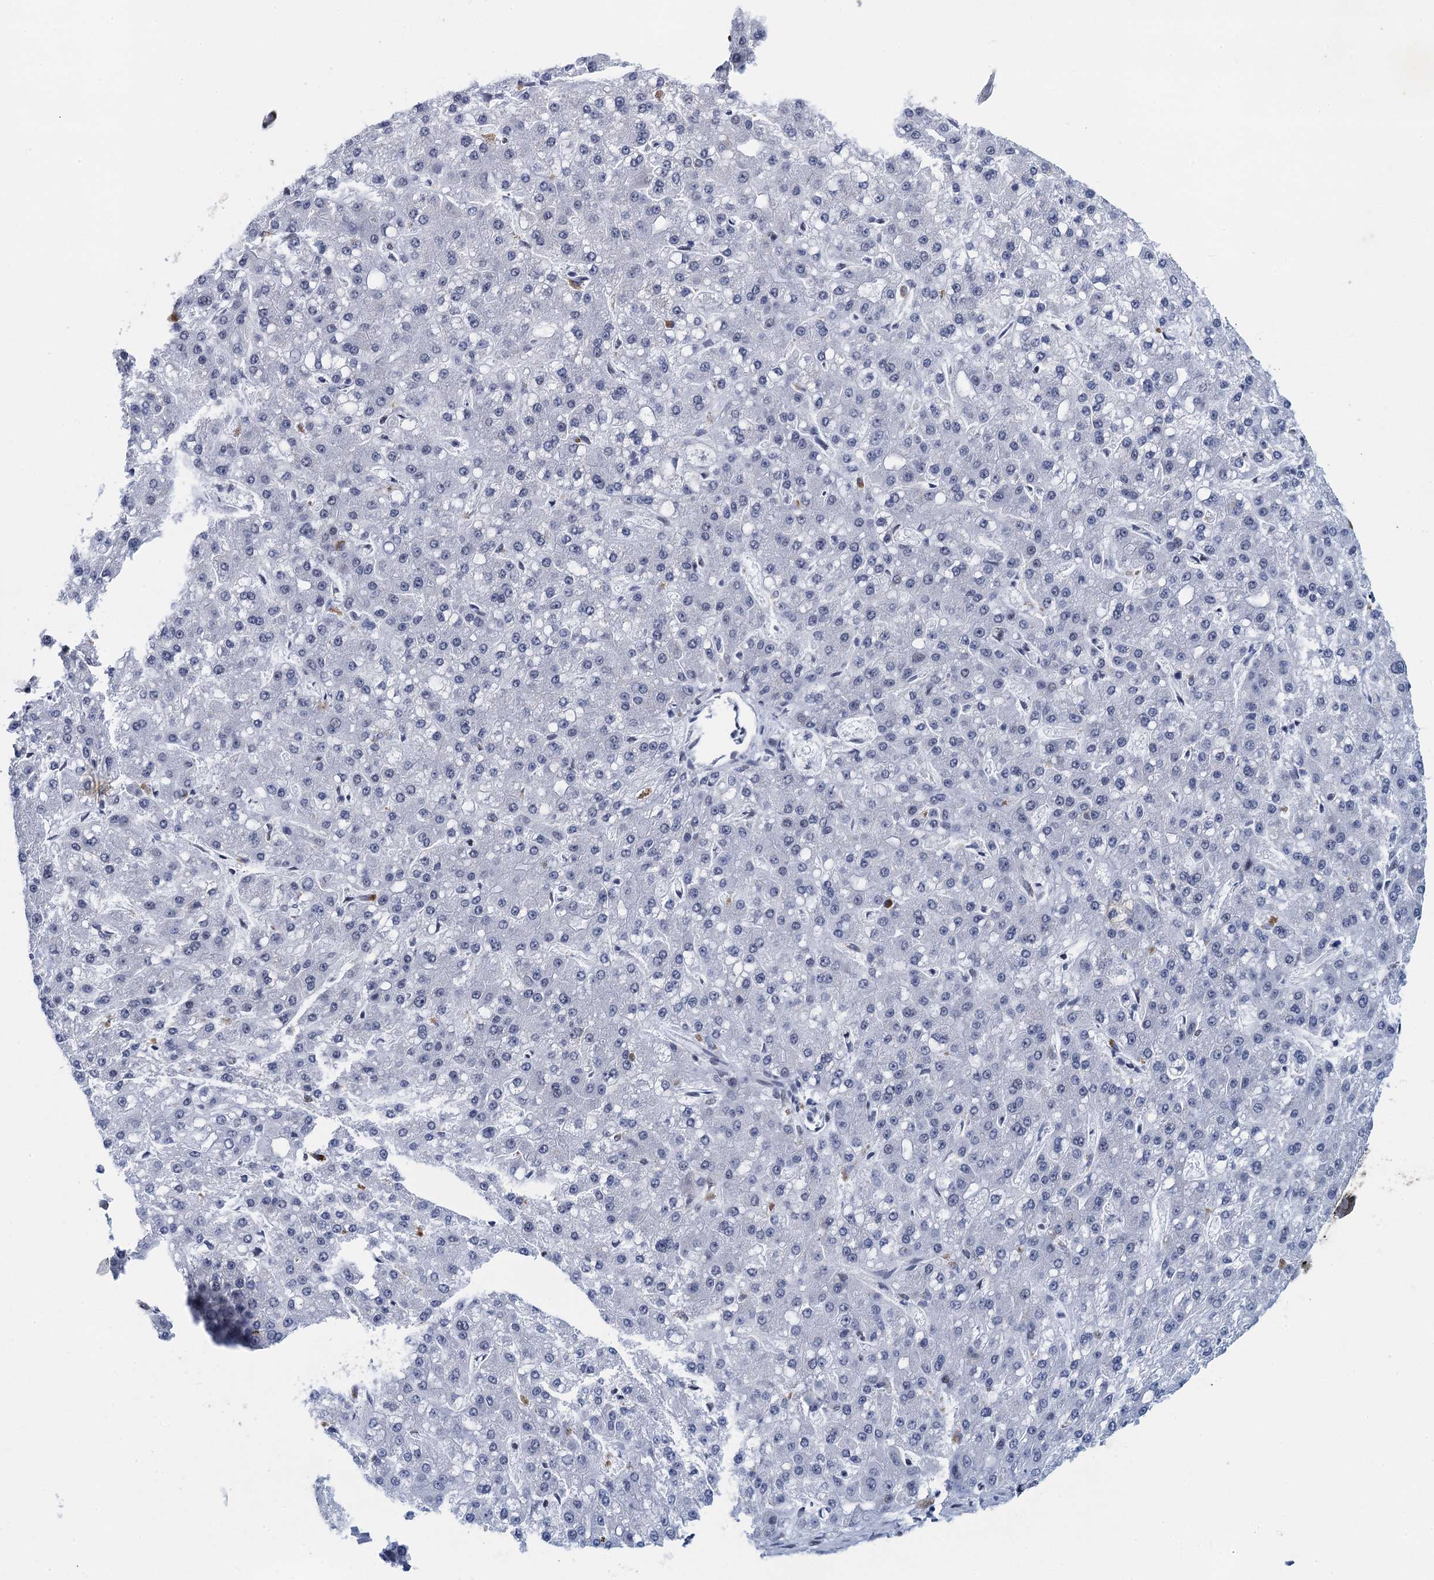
{"staining": {"intensity": "negative", "quantity": "none", "location": "none"}, "tissue": "liver cancer", "cell_type": "Tumor cells", "image_type": "cancer", "snomed": [{"axis": "morphology", "description": "Carcinoma, Hepatocellular, NOS"}, {"axis": "topography", "description": "Liver"}], "caption": "High power microscopy image of an immunohistochemistry image of hepatocellular carcinoma (liver), revealing no significant positivity in tumor cells.", "gene": "HNRNPUL2", "patient": {"sex": "male", "age": 67}}